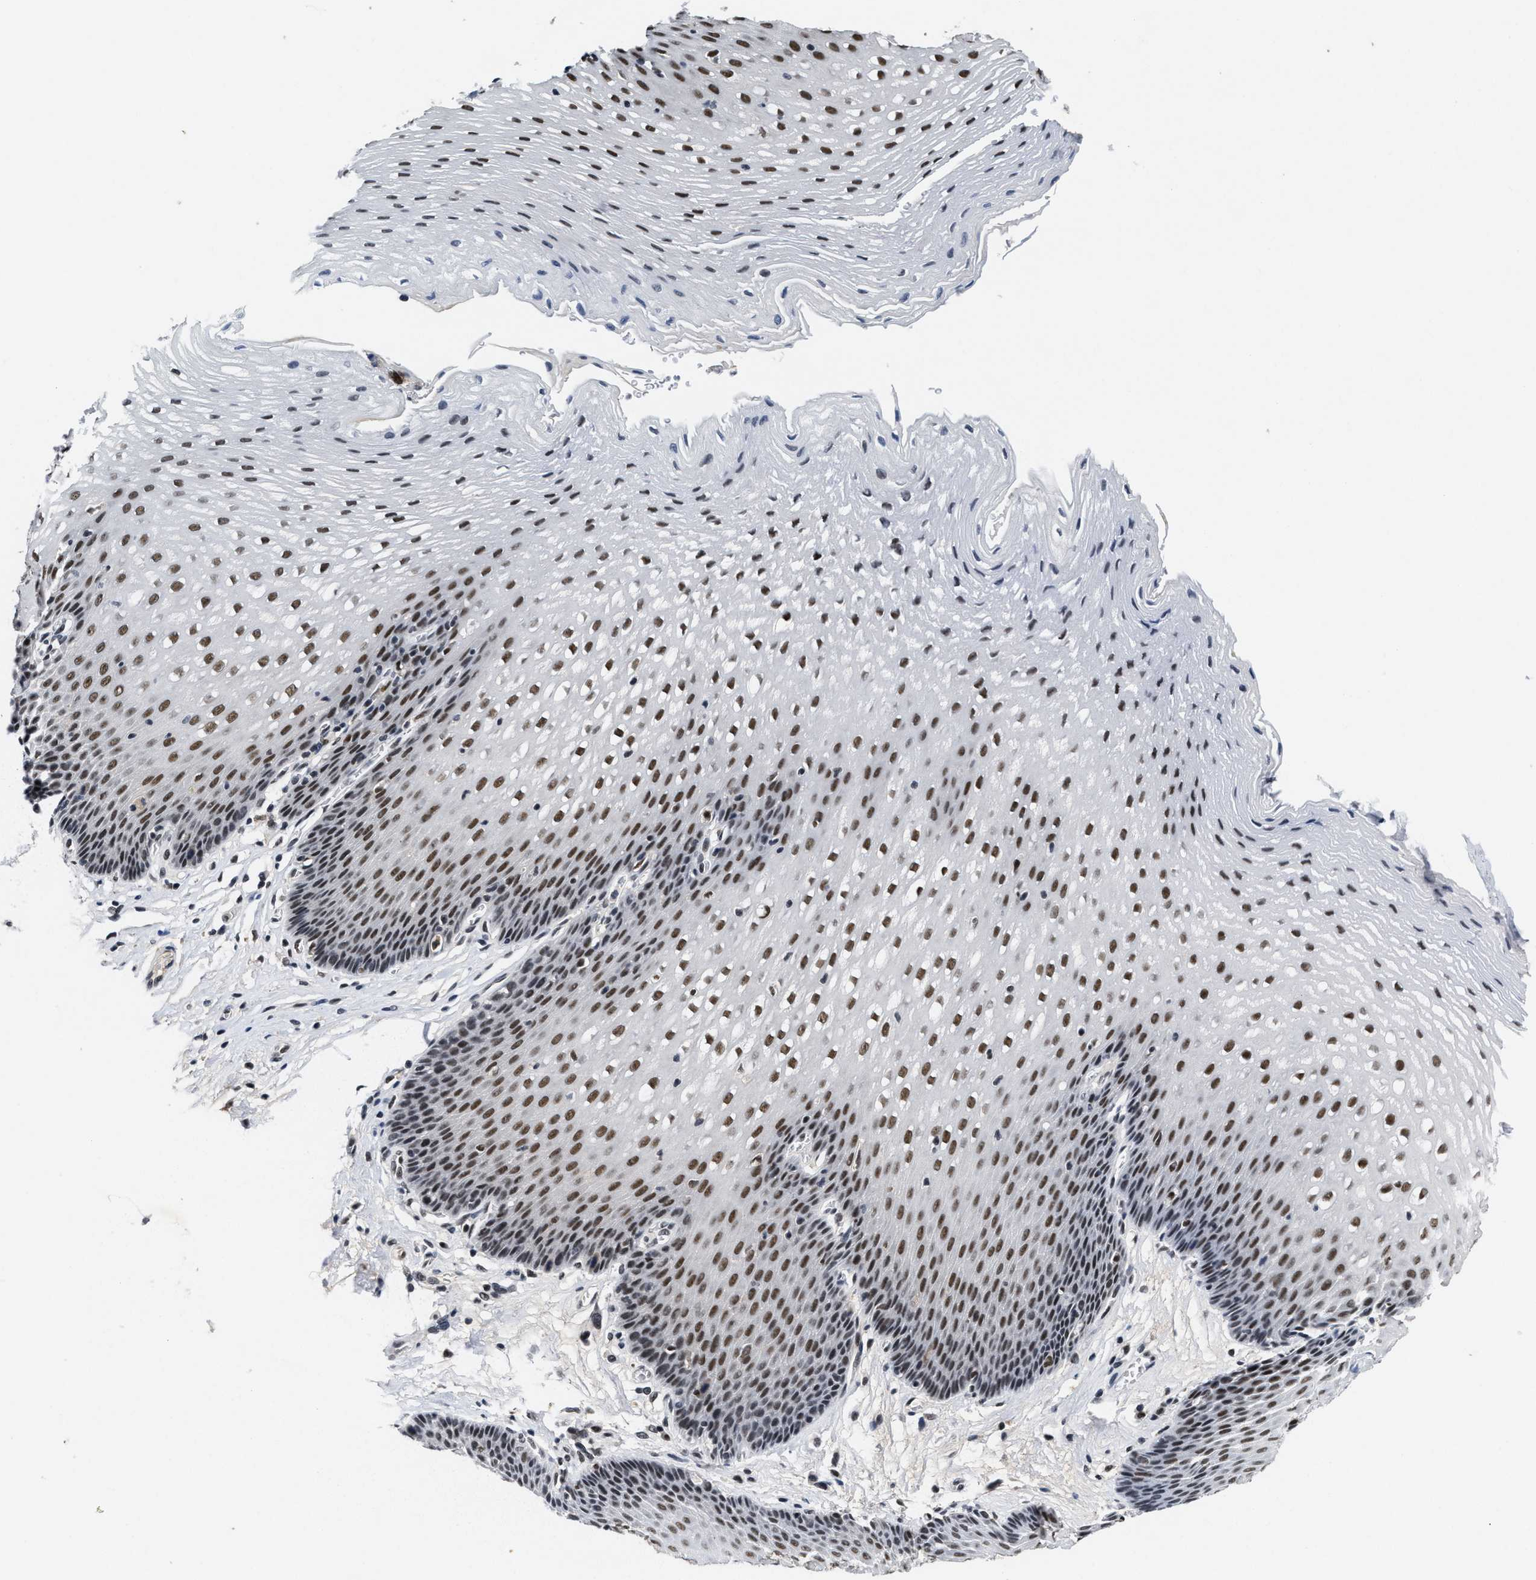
{"staining": {"intensity": "strong", "quantity": ">75%", "location": "nuclear"}, "tissue": "esophagus", "cell_type": "Squamous epithelial cells", "image_type": "normal", "snomed": [{"axis": "morphology", "description": "Normal tissue, NOS"}, {"axis": "topography", "description": "Esophagus"}], "caption": "Immunohistochemistry (IHC) photomicrograph of unremarkable esophagus stained for a protein (brown), which exhibits high levels of strong nuclear staining in approximately >75% of squamous epithelial cells.", "gene": "INIP", "patient": {"sex": "male", "age": 48}}